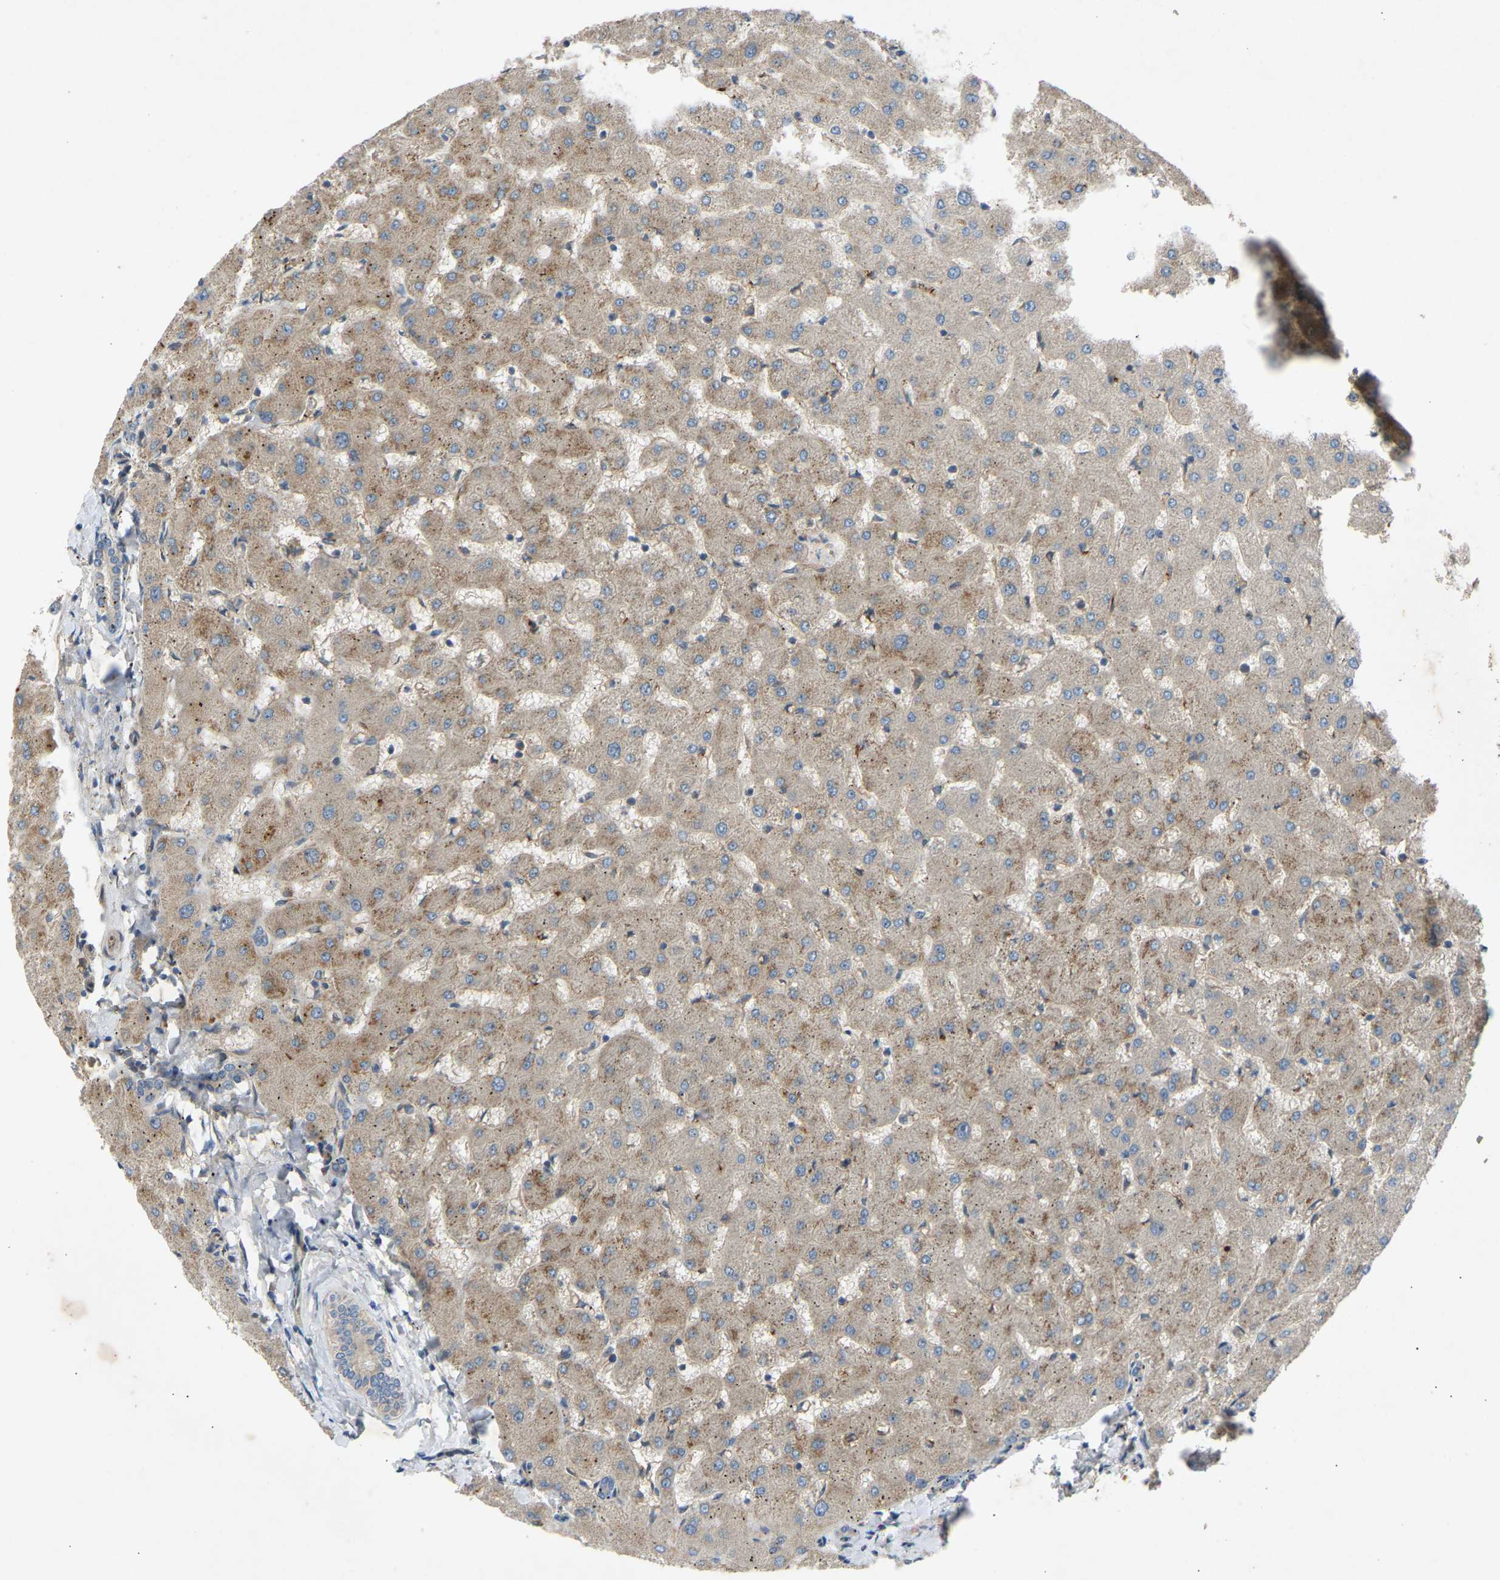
{"staining": {"intensity": "negative", "quantity": "none", "location": "none"}, "tissue": "liver", "cell_type": "Cholangiocytes", "image_type": "normal", "snomed": [{"axis": "morphology", "description": "Normal tissue, NOS"}, {"axis": "topography", "description": "Liver"}], "caption": "Immunohistochemical staining of unremarkable human liver reveals no significant staining in cholangiocytes. (DAB (3,3'-diaminobenzidine) immunohistochemistry (IHC) visualized using brightfield microscopy, high magnification).", "gene": "GAS2L1", "patient": {"sex": "female", "age": 63}}